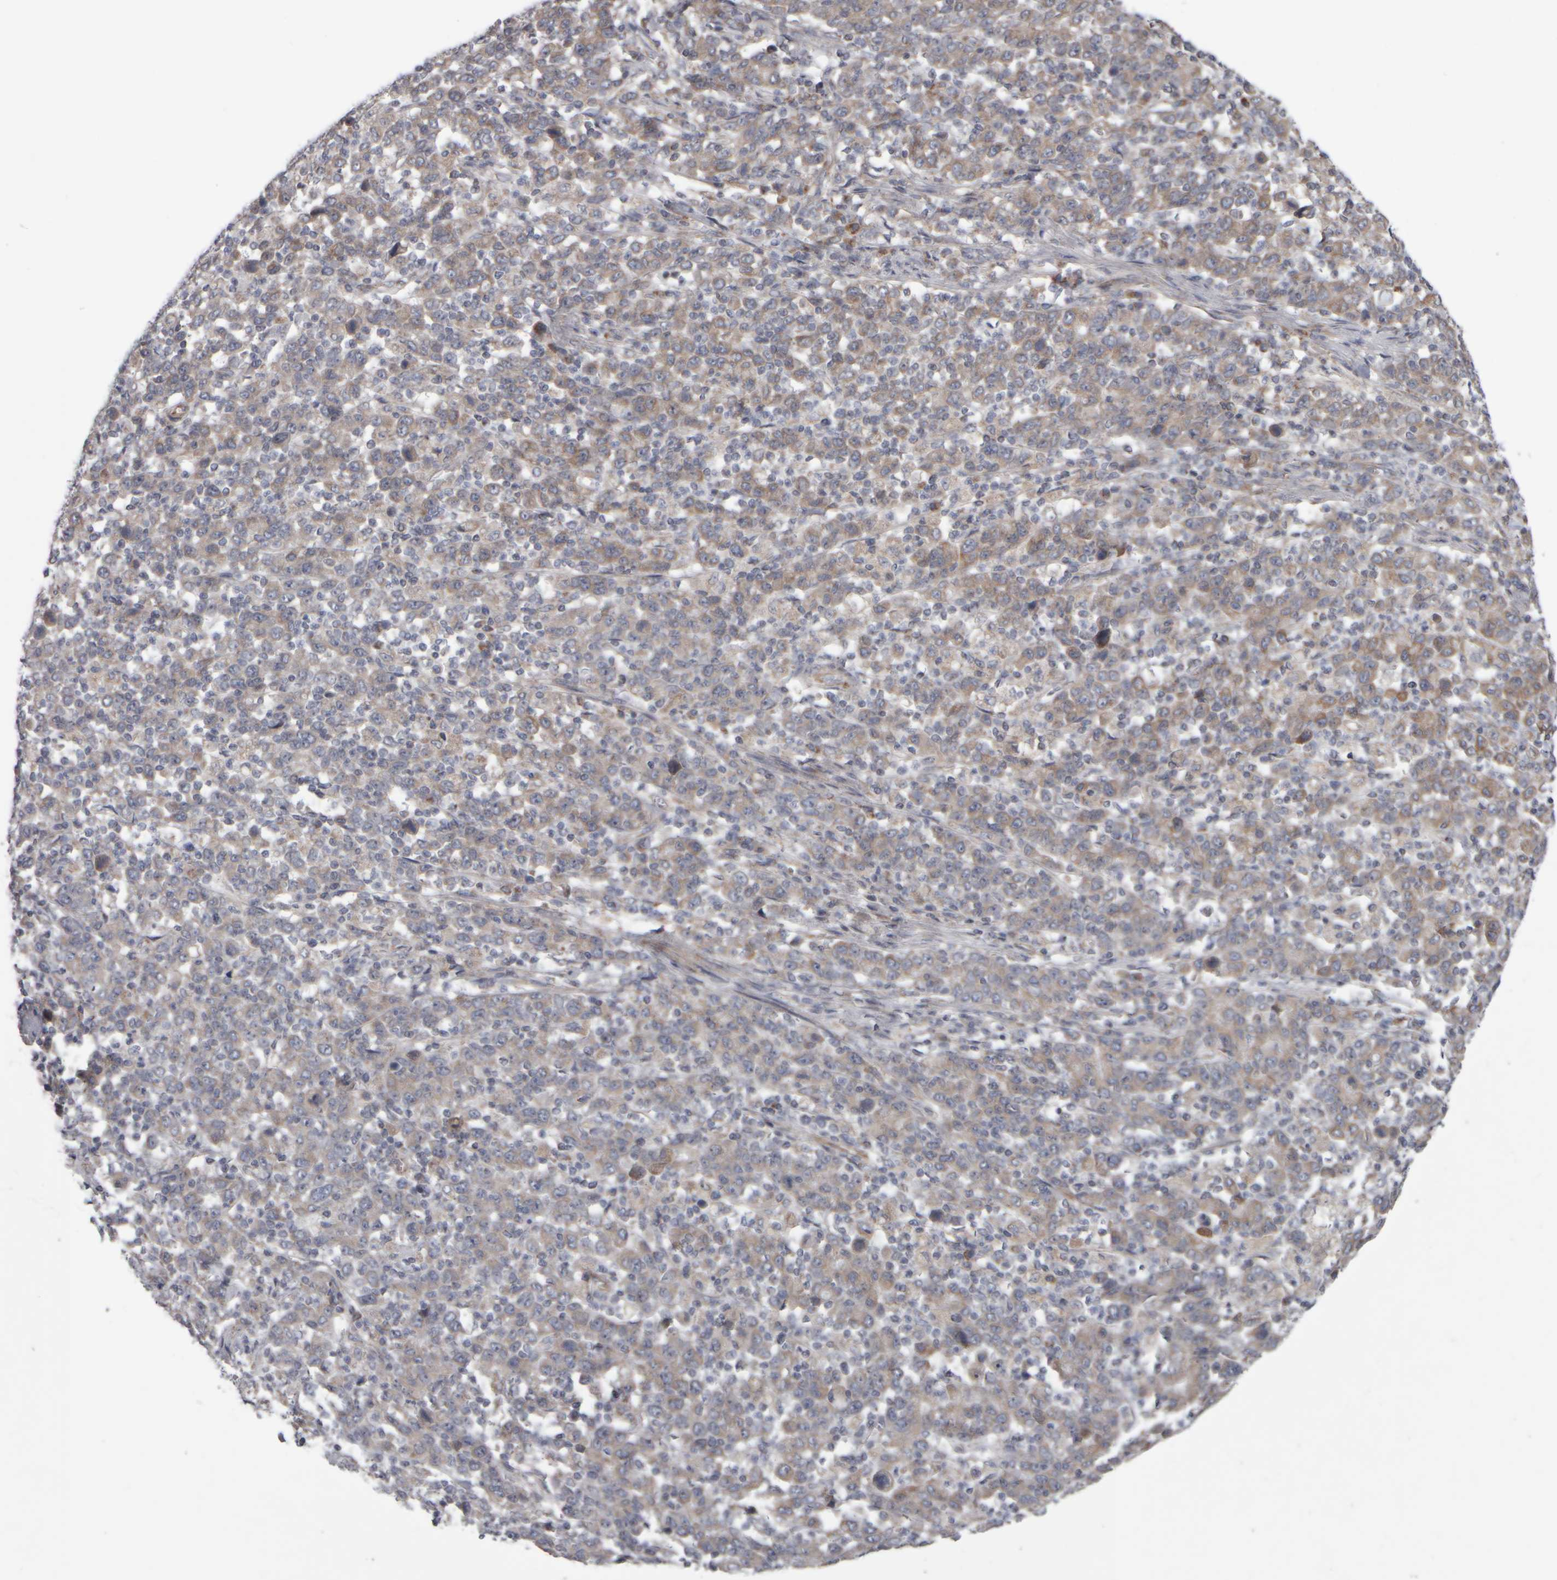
{"staining": {"intensity": "weak", "quantity": ">75%", "location": "cytoplasmic/membranous"}, "tissue": "stomach cancer", "cell_type": "Tumor cells", "image_type": "cancer", "snomed": [{"axis": "morphology", "description": "Adenocarcinoma, NOS"}, {"axis": "topography", "description": "Stomach, upper"}], "caption": "An immunohistochemistry photomicrograph of tumor tissue is shown. Protein staining in brown shows weak cytoplasmic/membranous positivity in stomach cancer (adenocarcinoma) within tumor cells. The protein of interest is stained brown, and the nuclei are stained in blue (DAB IHC with brightfield microscopy, high magnification).", "gene": "SCO1", "patient": {"sex": "male", "age": 69}}